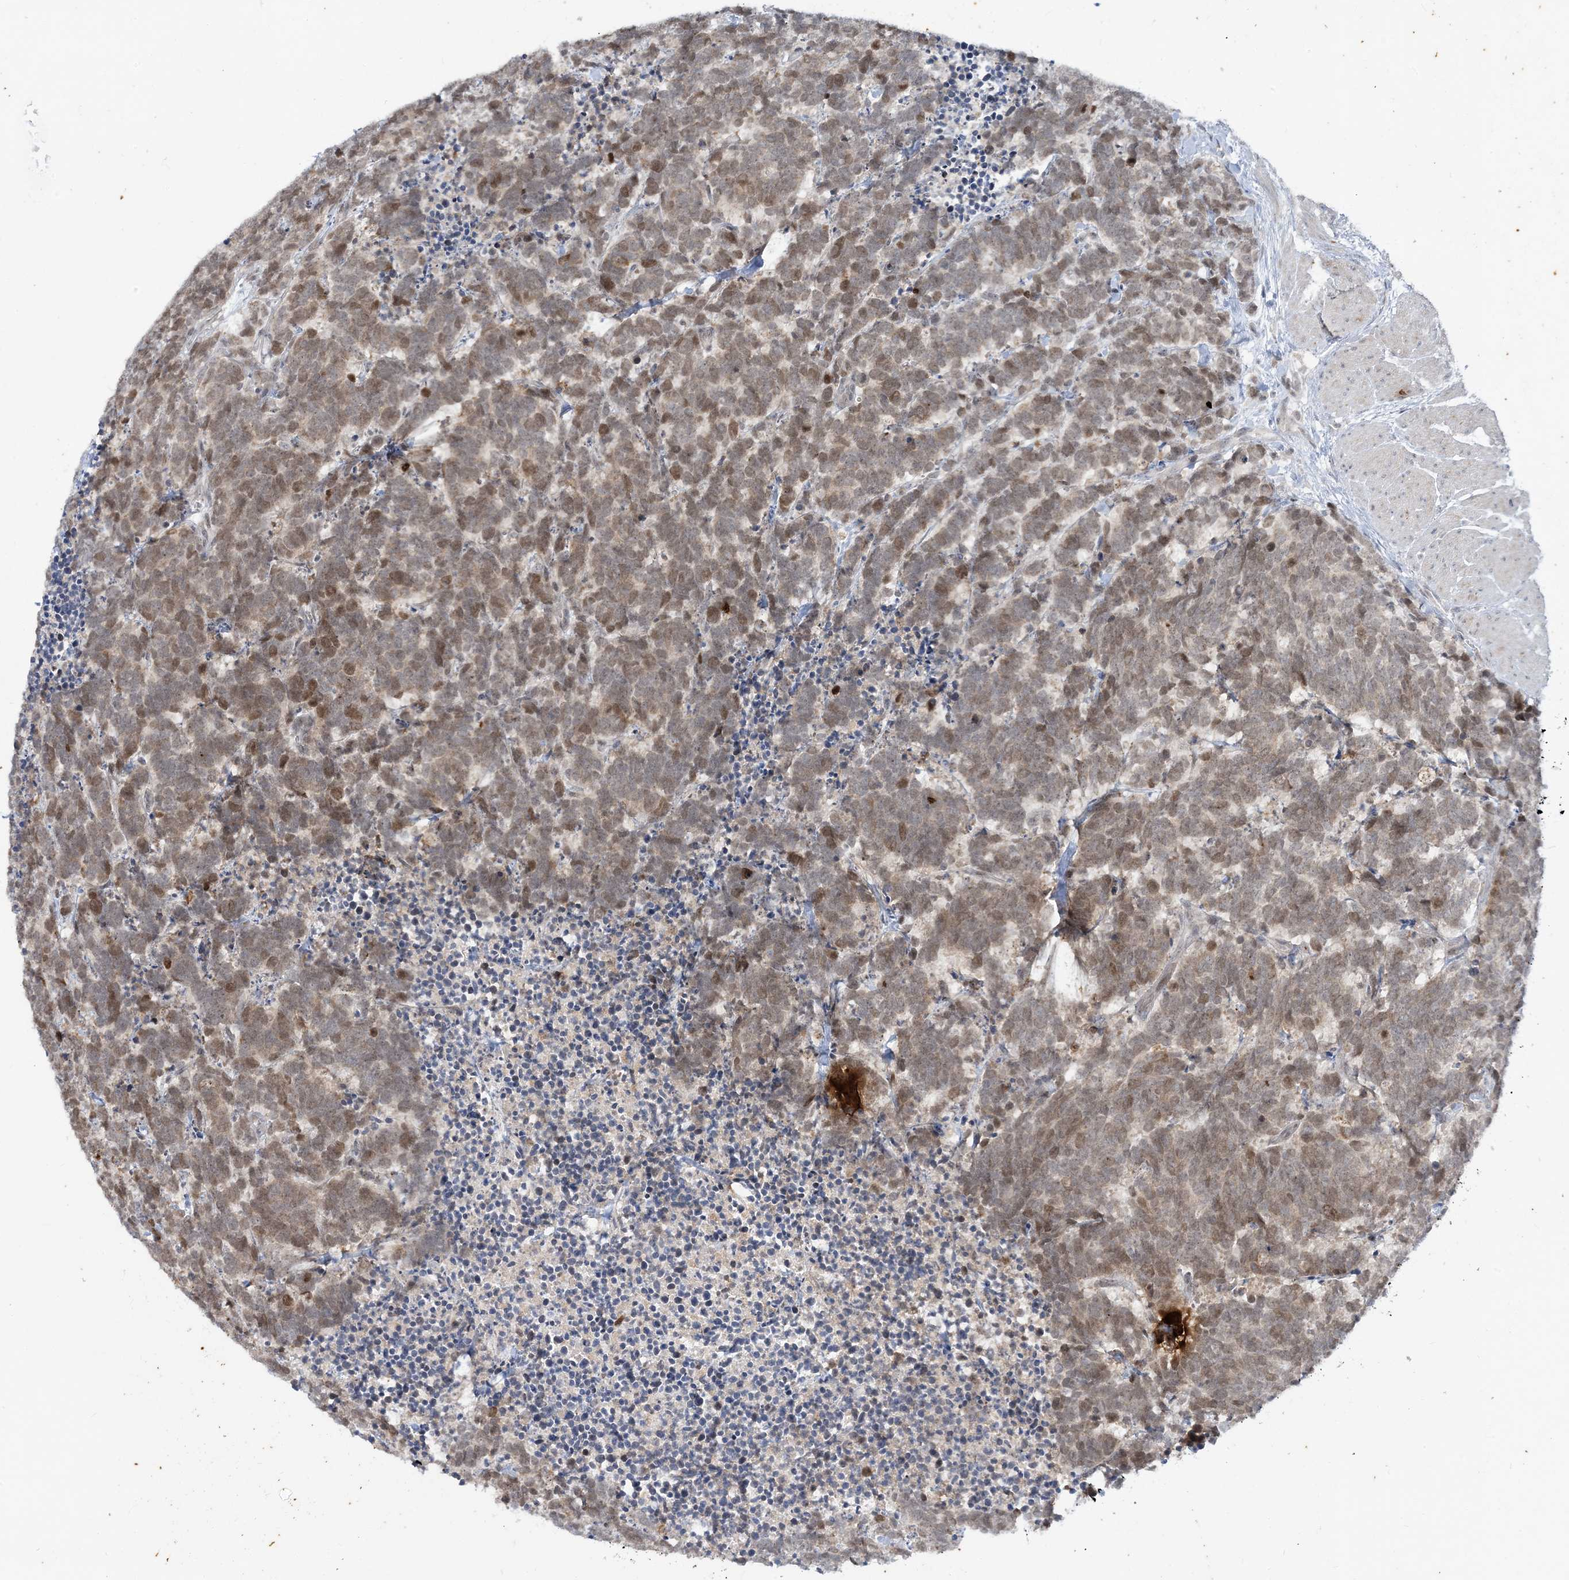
{"staining": {"intensity": "moderate", "quantity": "25%-75%", "location": "cytoplasmic/membranous,nuclear"}, "tissue": "carcinoid", "cell_type": "Tumor cells", "image_type": "cancer", "snomed": [{"axis": "morphology", "description": "Carcinoma, NOS"}, {"axis": "morphology", "description": "Carcinoid, malignant, NOS"}, {"axis": "topography", "description": "Urinary bladder"}], "caption": "Protein expression analysis of carcinoid exhibits moderate cytoplasmic/membranous and nuclear staining in about 25%-75% of tumor cells.", "gene": "LEXM", "patient": {"sex": "male", "age": 57}}